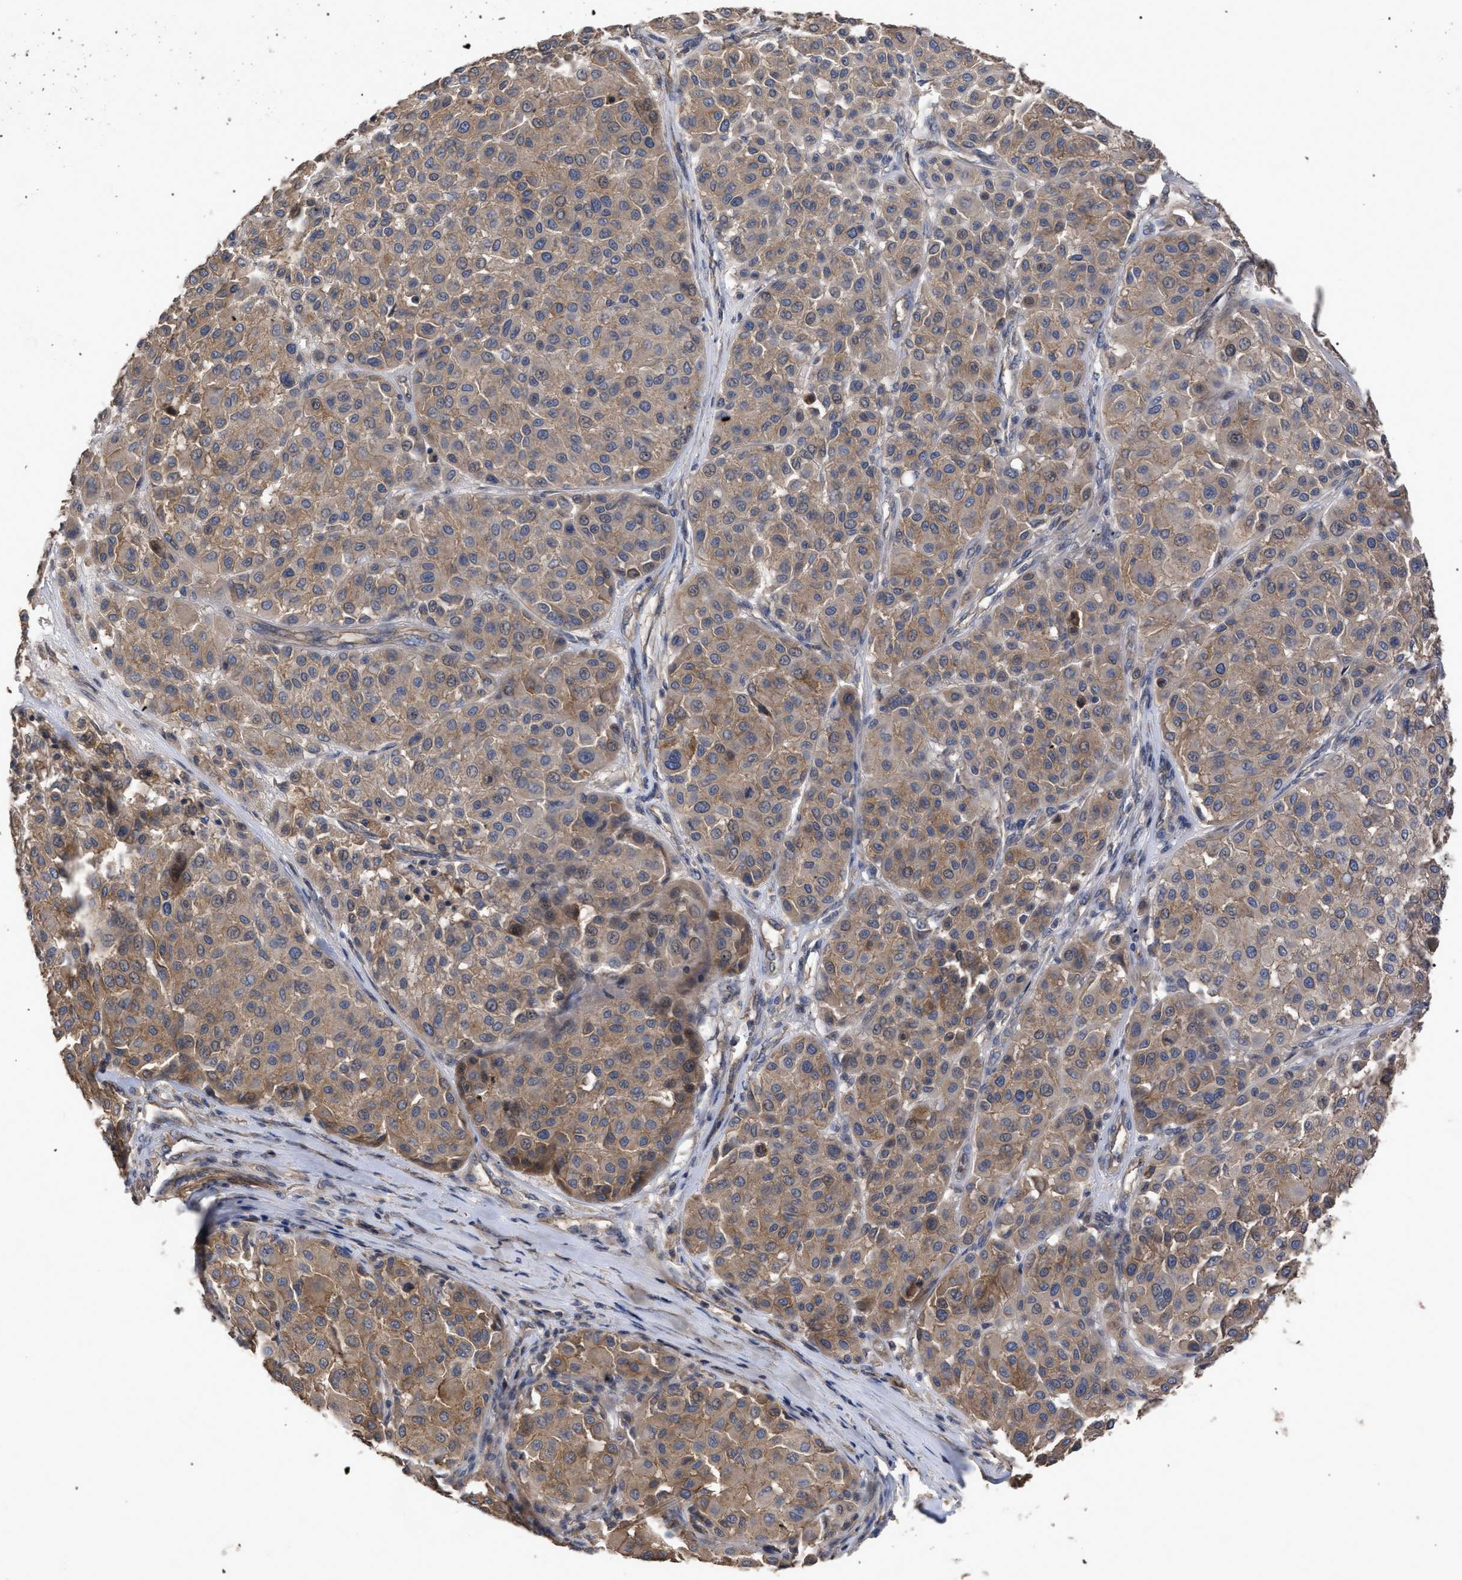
{"staining": {"intensity": "weak", "quantity": ">75%", "location": "cytoplasmic/membranous"}, "tissue": "melanoma", "cell_type": "Tumor cells", "image_type": "cancer", "snomed": [{"axis": "morphology", "description": "Malignant melanoma, Metastatic site"}, {"axis": "topography", "description": "Soft tissue"}], "caption": "This histopathology image reveals immunohistochemistry (IHC) staining of melanoma, with low weak cytoplasmic/membranous positivity in approximately >75% of tumor cells.", "gene": "BTN2A1", "patient": {"sex": "male", "age": 41}}